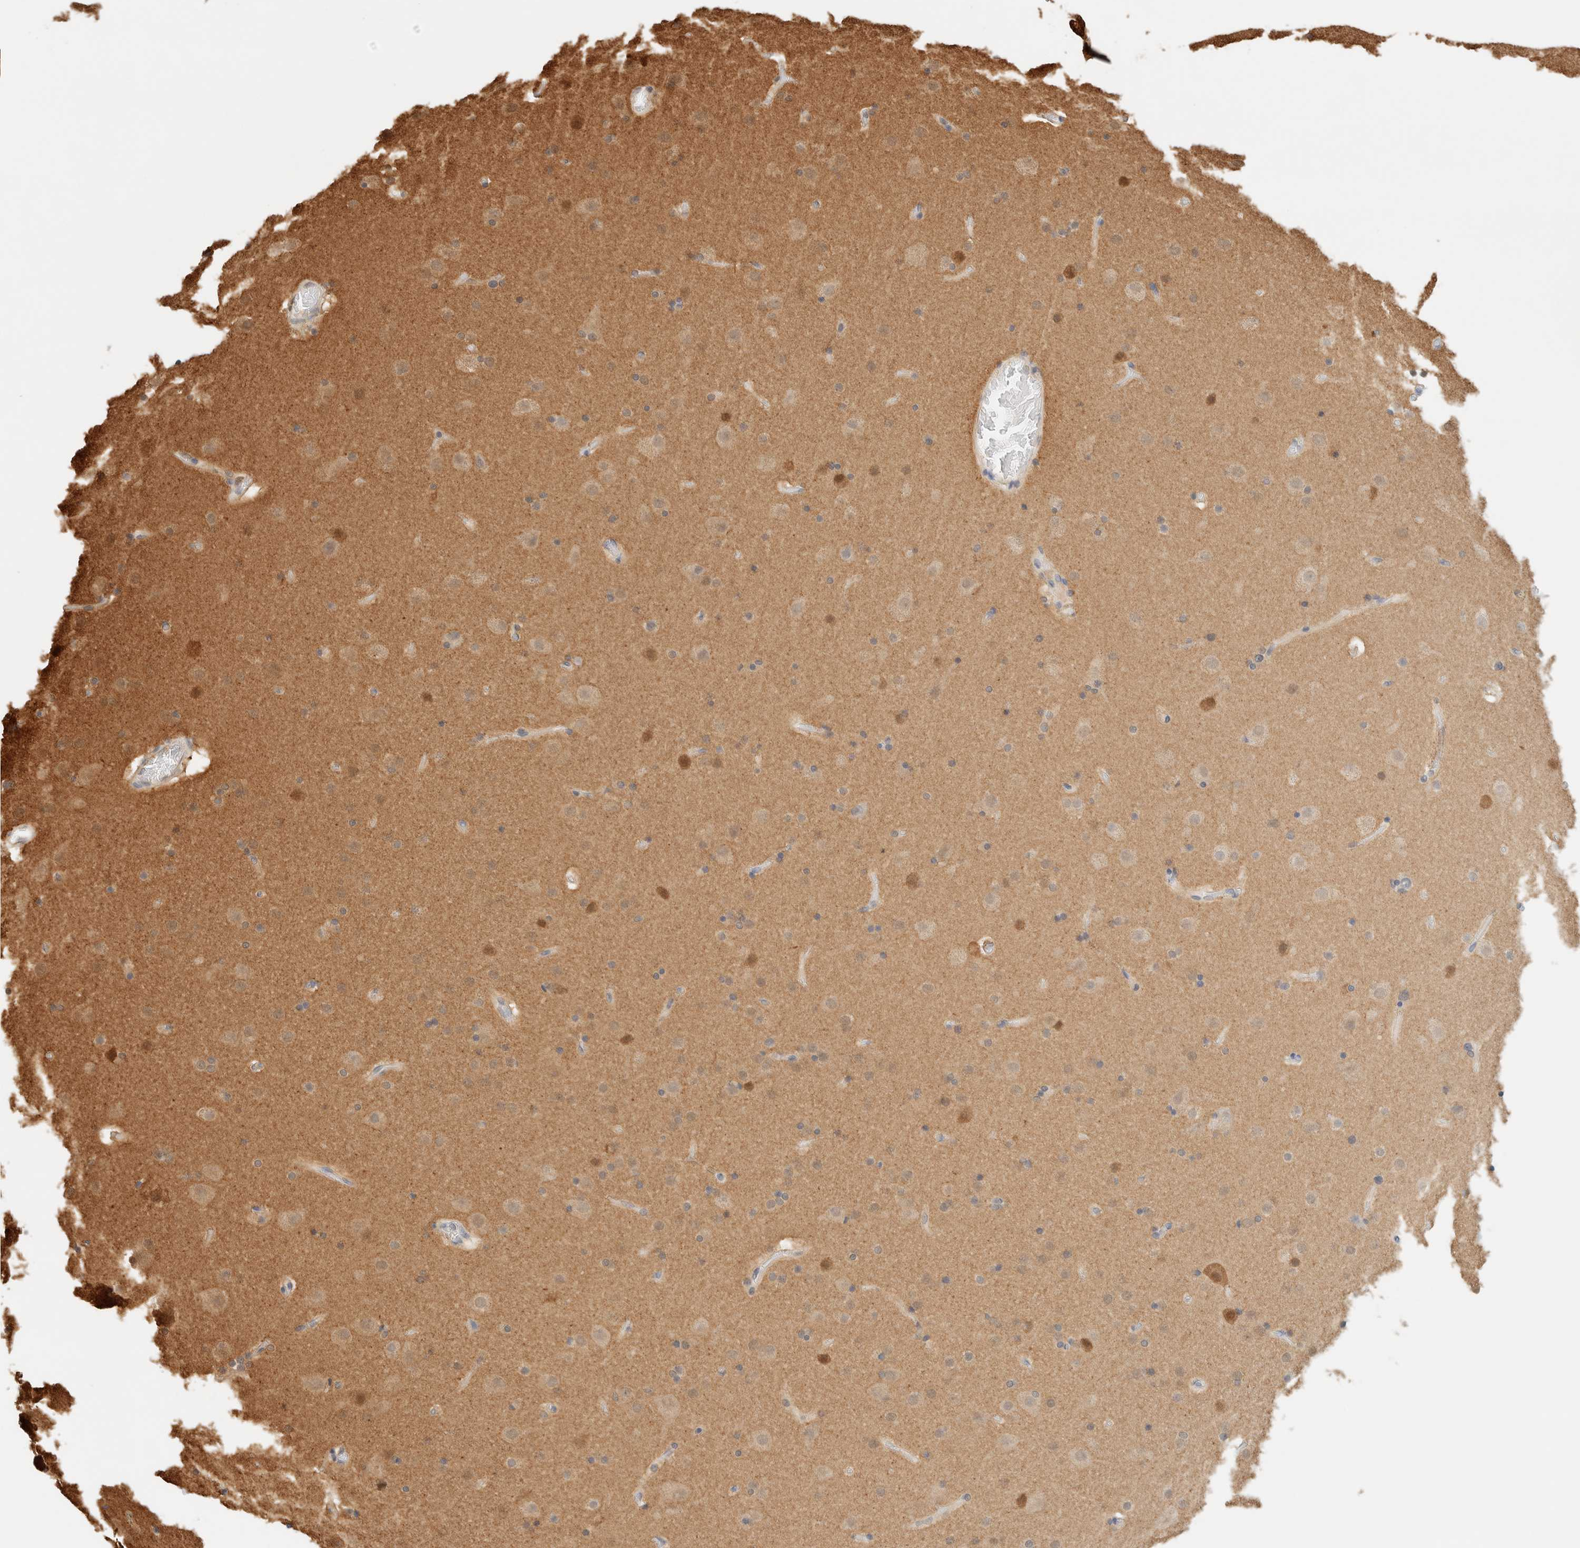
{"staining": {"intensity": "negative", "quantity": "none", "location": "none"}, "tissue": "cerebral cortex", "cell_type": "Endothelial cells", "image_type": "normal", "snomed": [{"axis": "morphology", "description": "Normal tissue, NOS"}, {"axis": "topography", "description": "Cerebral cortex"}], "caption": "IHC of unremarkable cerebral cortex shows no staining in endothelial cells.", "gene": "ZBTB37", "patient": {"sex": "male", "age": 57}}